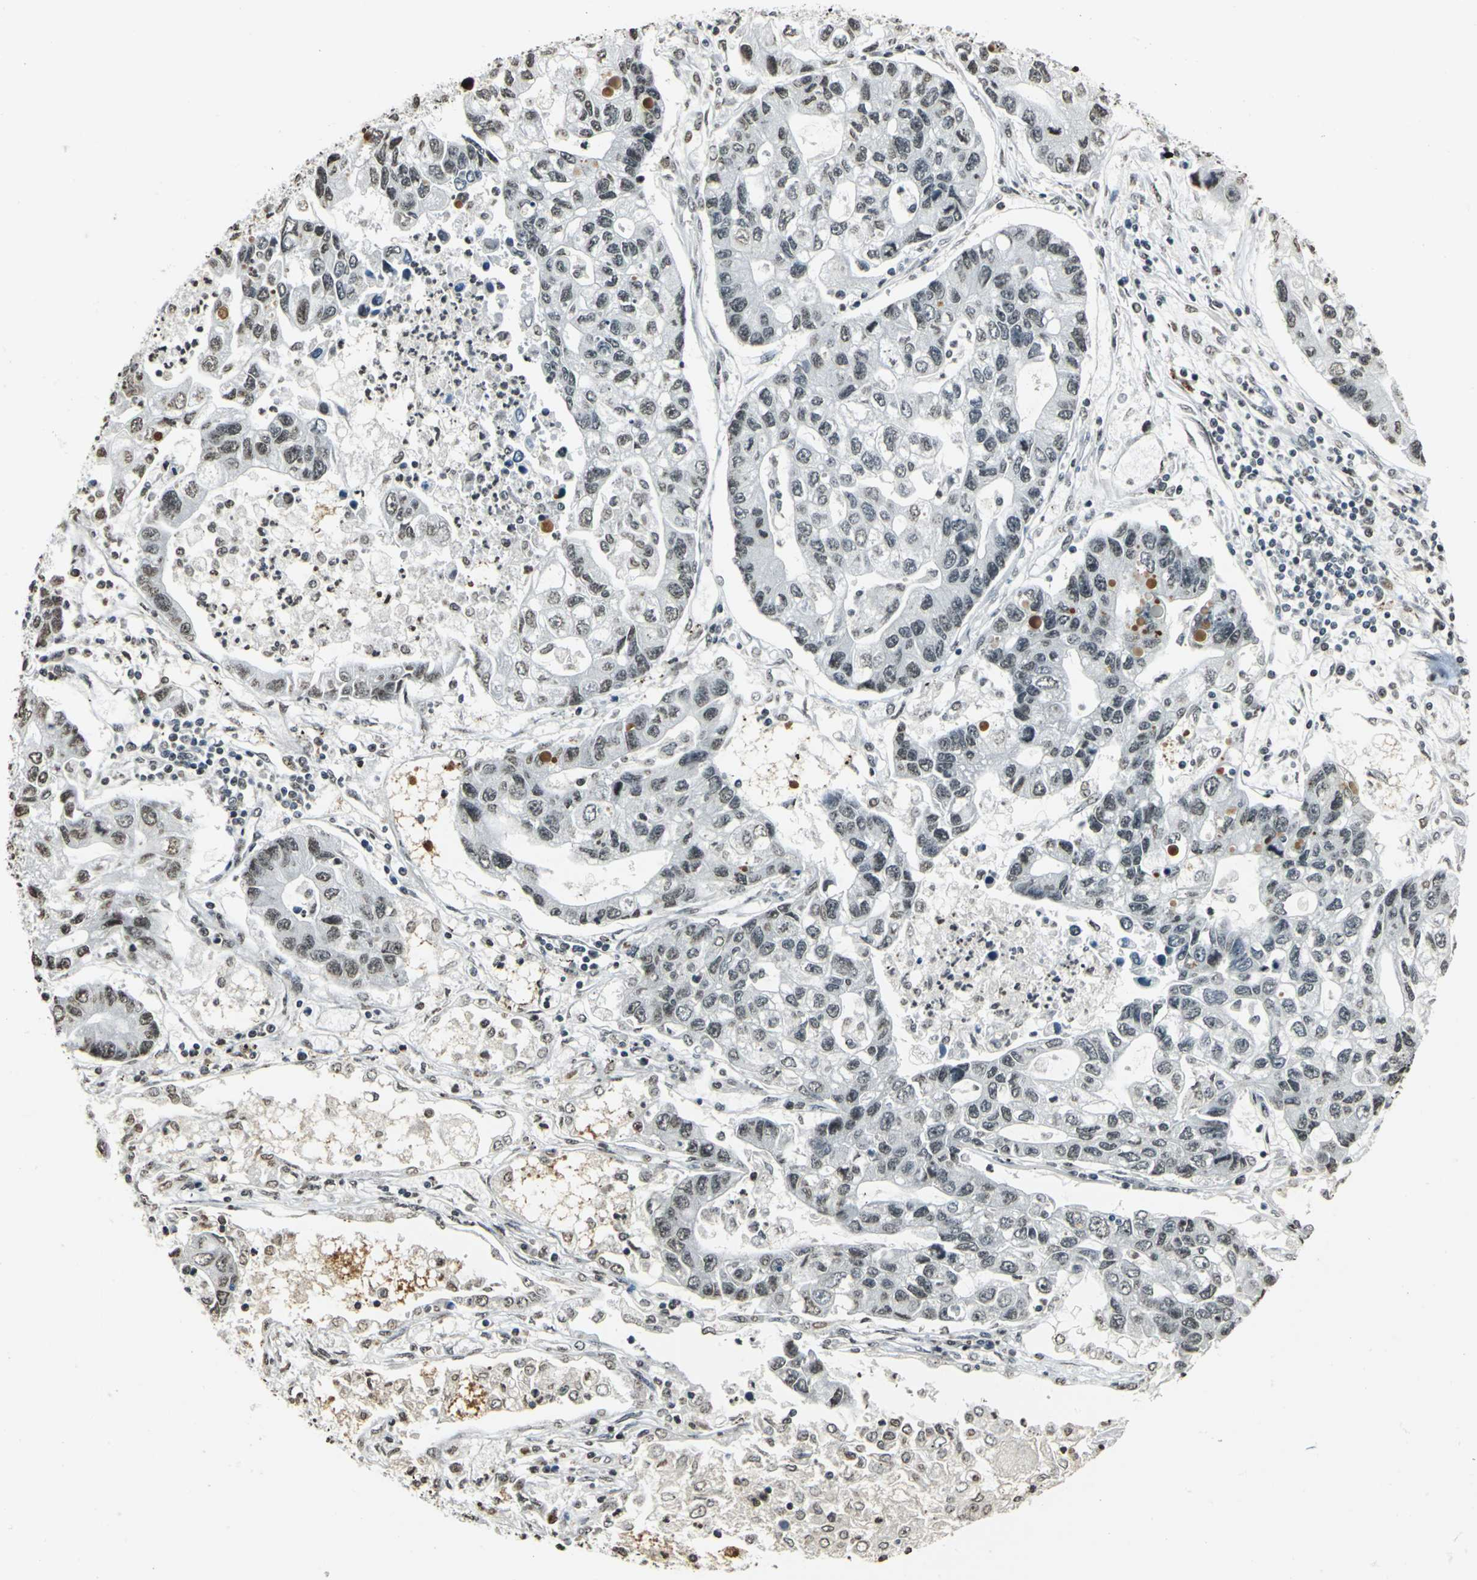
{"staining": {"intensity": "weak", "quantity": ">75%", "location": "nuclear"}, "tissue": "lung cancer", "cell_type": "Tumor cells", "image_type": "cancer", "snomed": [{"axis": "morphology", "description": "Adenocarcinoma, NOS"}, {"axis": "topography", "description": "Lung"}], "caption": "Adenocarcinoma (lung) stained with a brown dye reveals weak nuclear positive staining in about >75% of tumor cells.", "gene": "MCM4", "patient": {"sex": "female", "age": 51}}